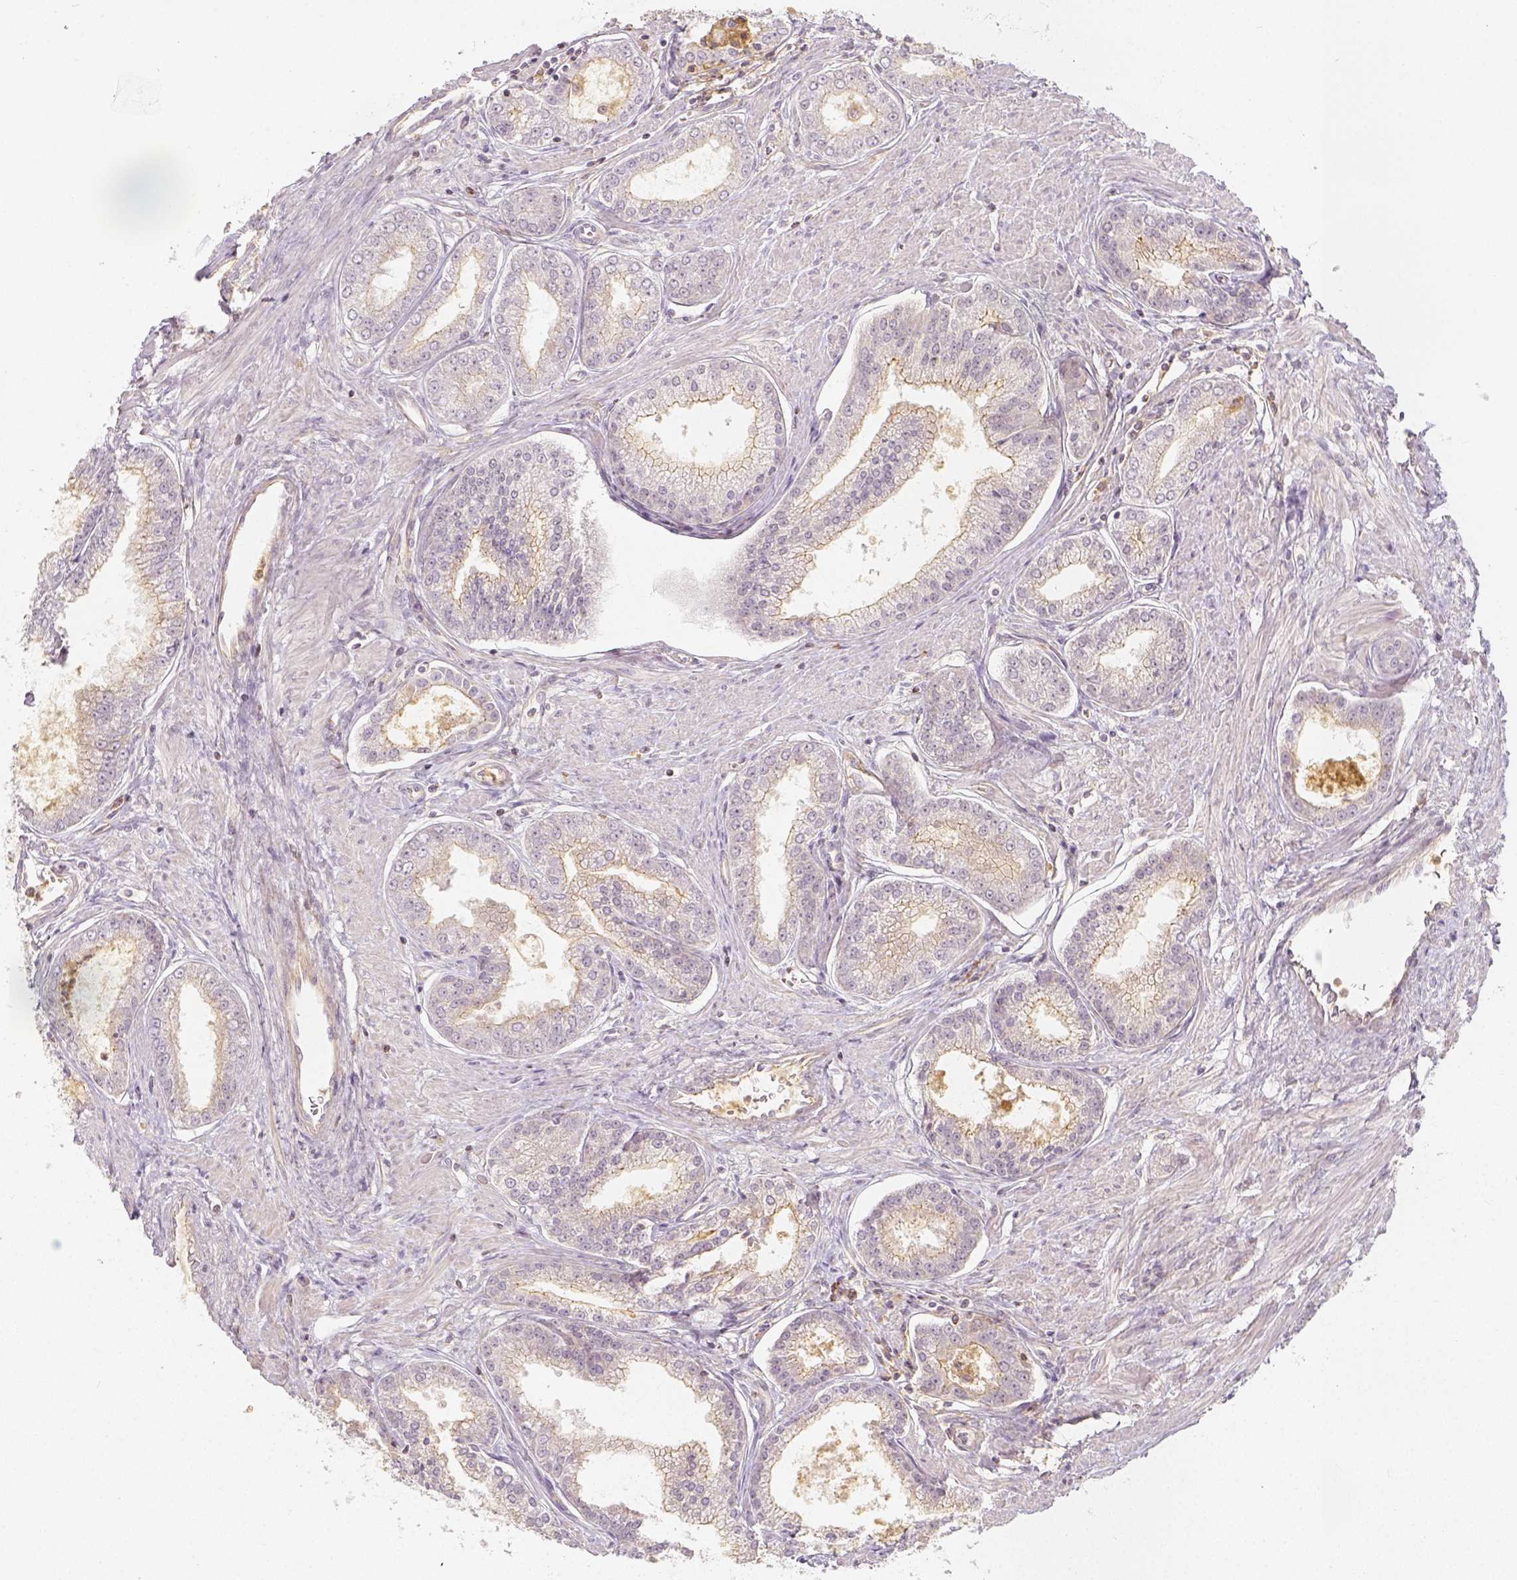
{"staining": {"intensity": "weak", "quantity": "<25%", "location": "cytoplasmic/membranous"}, "tissue": "prostate cancer", "cell_type": "Tumor cells", "image_type": "cancer", "snomed": [{"axis": "morphology", "description": "Adenocarcinoma, NOS"}, {"axis": "topography", "description": "Prostate"}], "caption": "Micrograph shows no protein staining in tumor cells of adenocarcinoma (prostate) tissue.", "gene": "PTPRJ", "patient": {"sex": "male", "age": 71}}